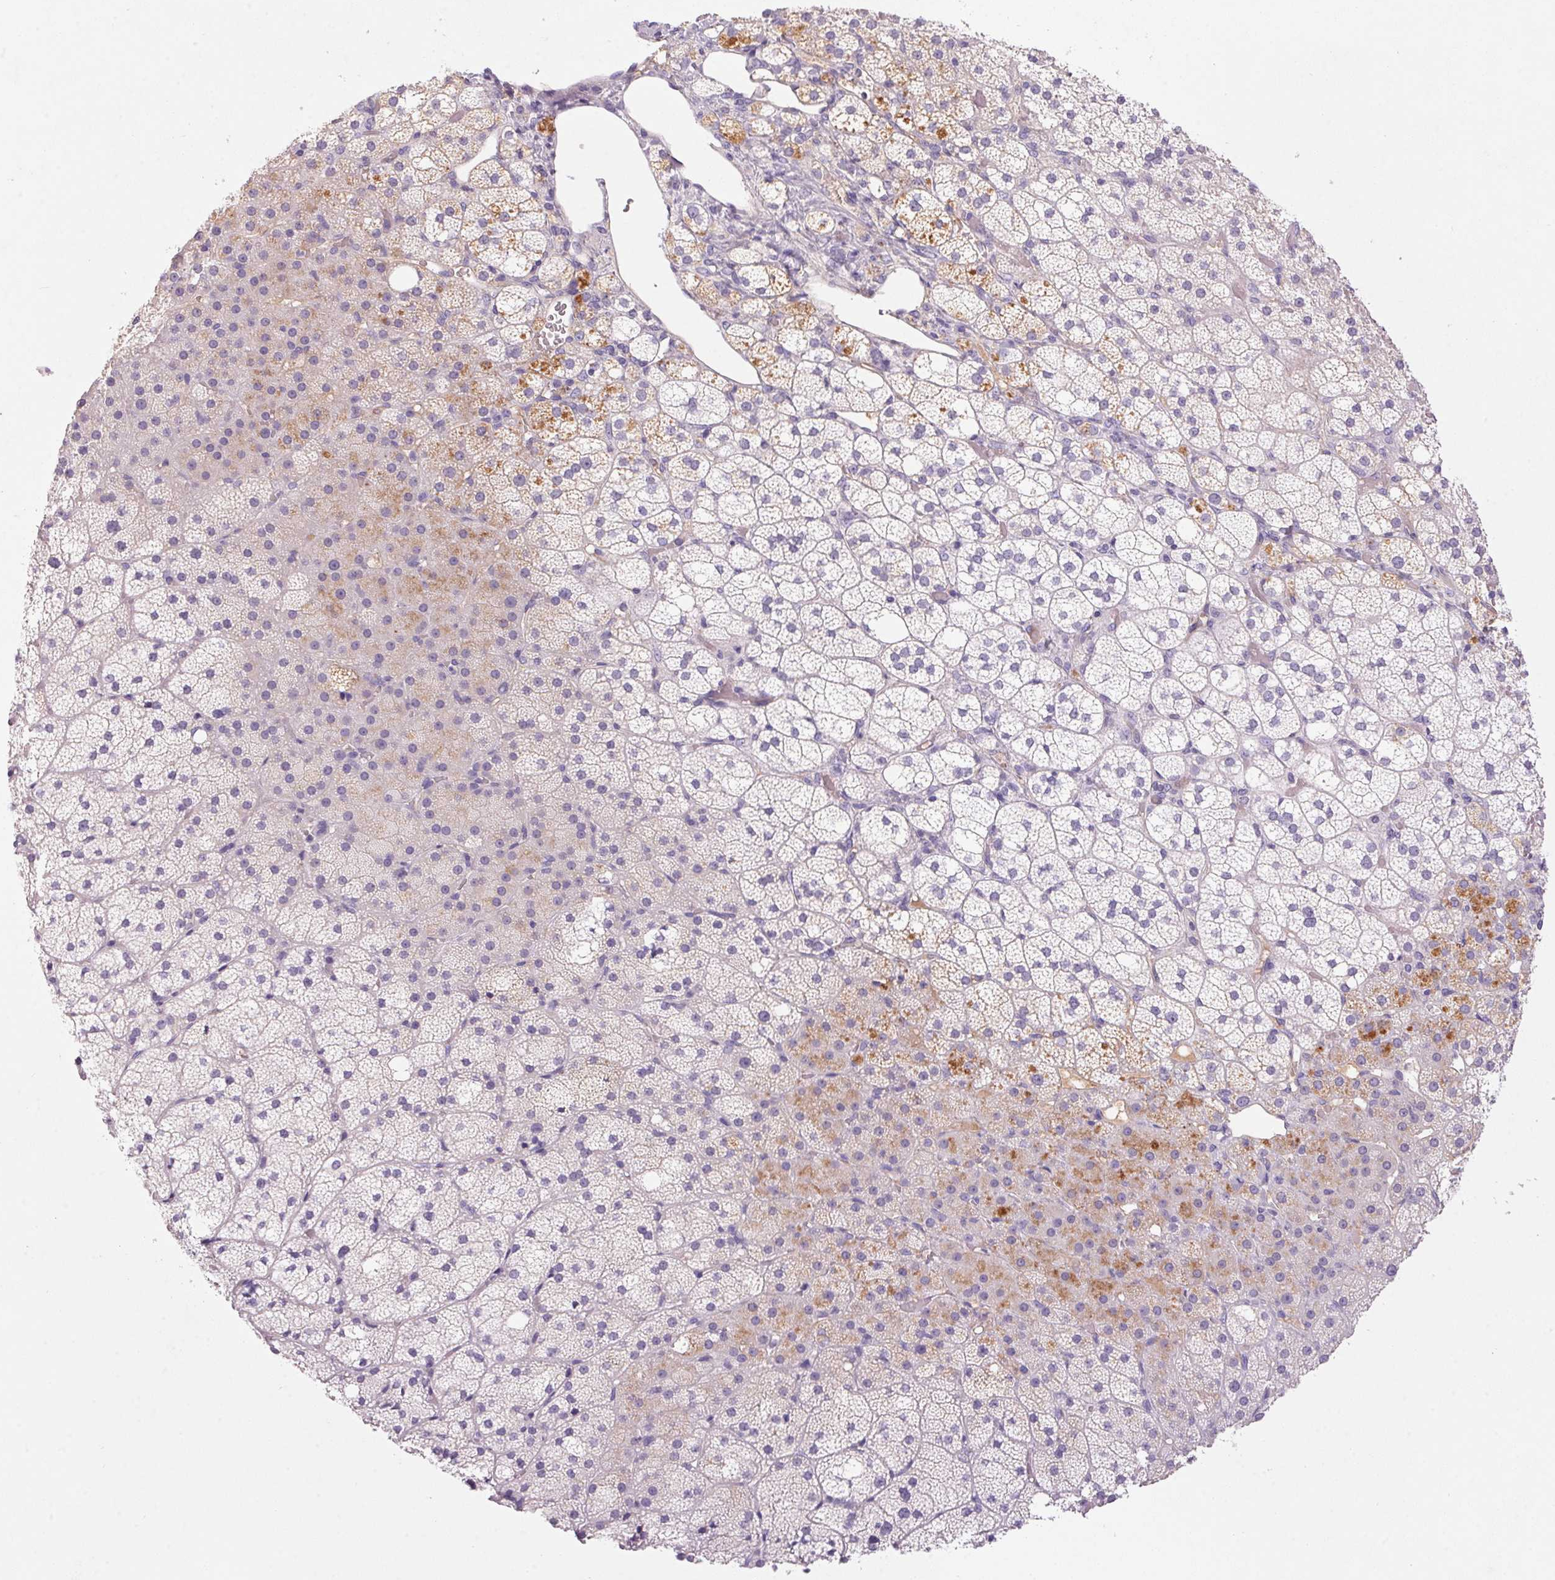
{"staining": {"intensity": "negative", "quantity": "none", "location": "none"}, "tissue": "adrenal gland", "cell_type": "Glandular cells", "image_type": "normal", "snomed": [{"axis": "morphology", "description": "Normal tissue, NOS"}, {"axis": "topography", "description": "Adrenal gland"}], "caption": "Glandular cells are negative for protein expression in normal human adrenal gland. (Brightfield microscopy of DAB IHC at high magnification).", "gene": "APOC4", "patient": {"sex": "male", "age": 53}}